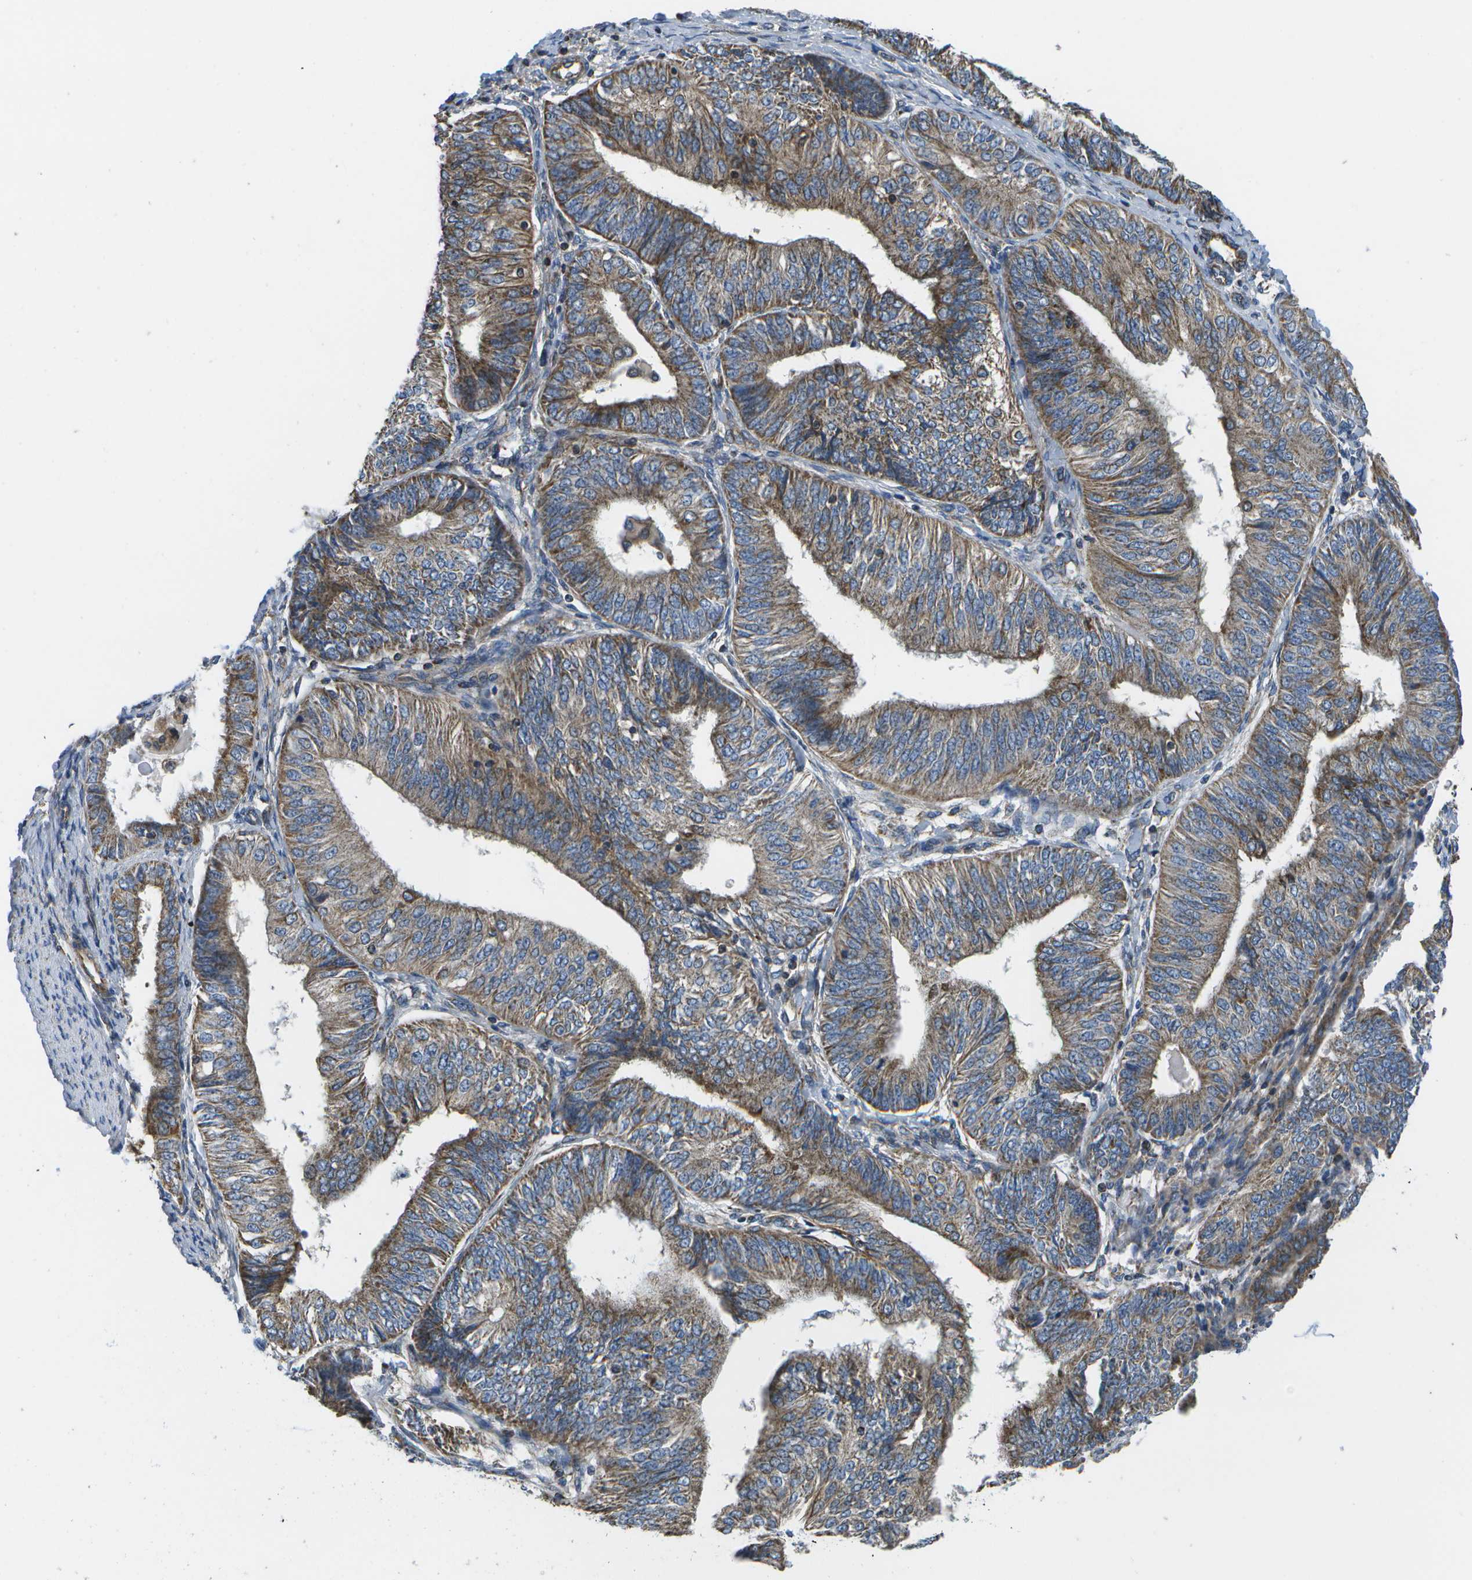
{"staining": {"intensity": "weak", "quantity": ">75%", "location": "cytoplasmic/membranous"}, "tissue": "endometrial cancer", "cell_type": "Tumor cells", "image_type": "cancer", "snomed": [{"axis": "morphology", "description": "Adenocarcinoma, NOS"}, {"axis": "topography", "description": "Endometrium"}], "caption": "Tumor cells display low levels of weak cytoplasmic/membranous staining in approximately >75% of cells in endometrial adenocarcinoma. The staining was performed using DAB, with brown indicating positive protein expression. Nuclei are stained blue with hematoxylin.", "gene": "MVK", "patient": {"sex": "female", "age": 58}}